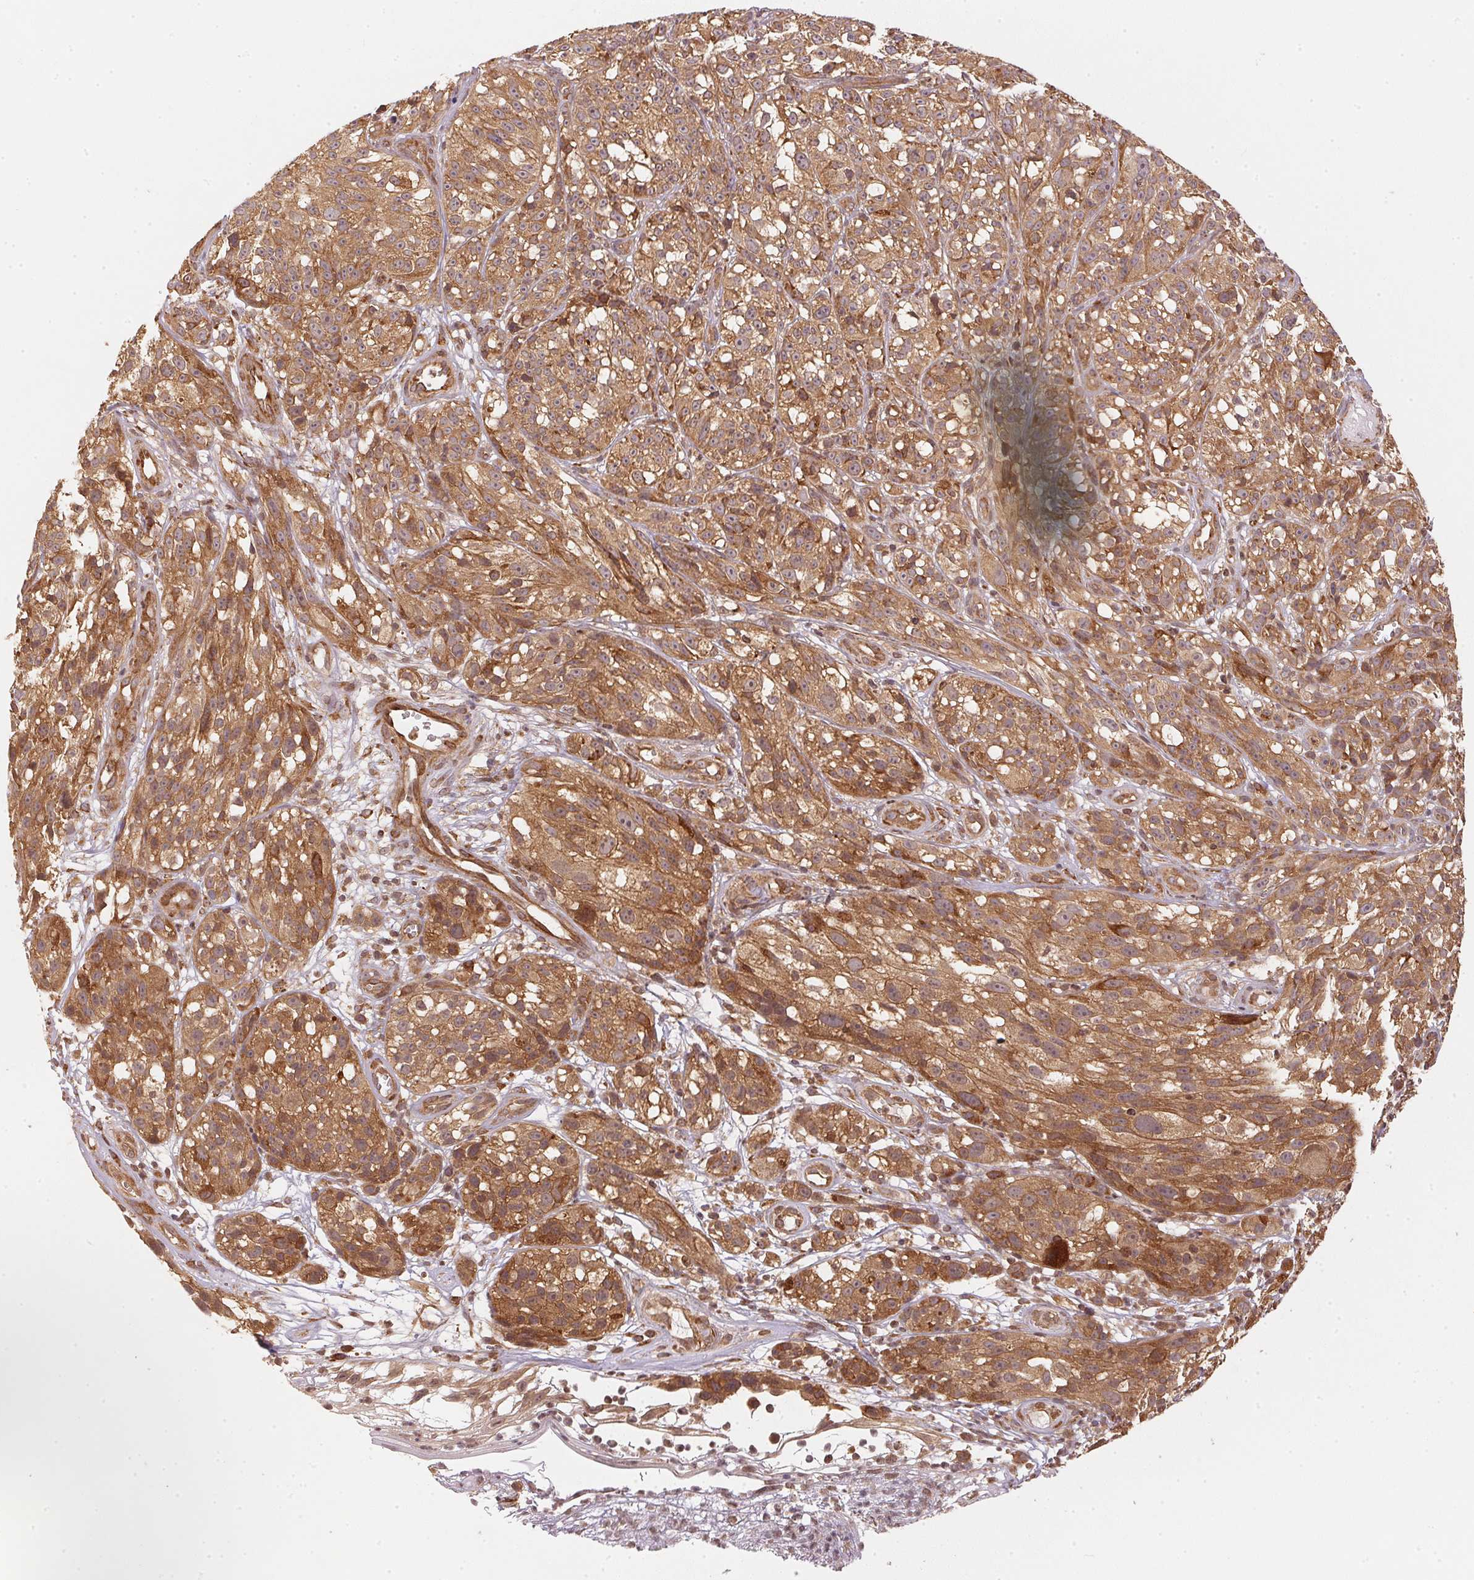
{"staining": {"intensity": "moderate", "quantity": ">75%", "location": "cytoplasmic/membranous"}, "tissue": "melanoma", "cell_type": "Tumor cells", "image_type": "cancer", "snomed": [{"axis": "morphology", "description": "Malignant melanoma, NOS"}, {"axis": "topography", "description": "Skin"}], "caption": "Melanoma tissue shows moderate cytoplasmic/membranous expression in about >75% of tumor cells (DAB = brown stain, brightfield microscopy at high magnification).", "gene": "STRN4", "patient": {"sex": "female", "age": 85}}